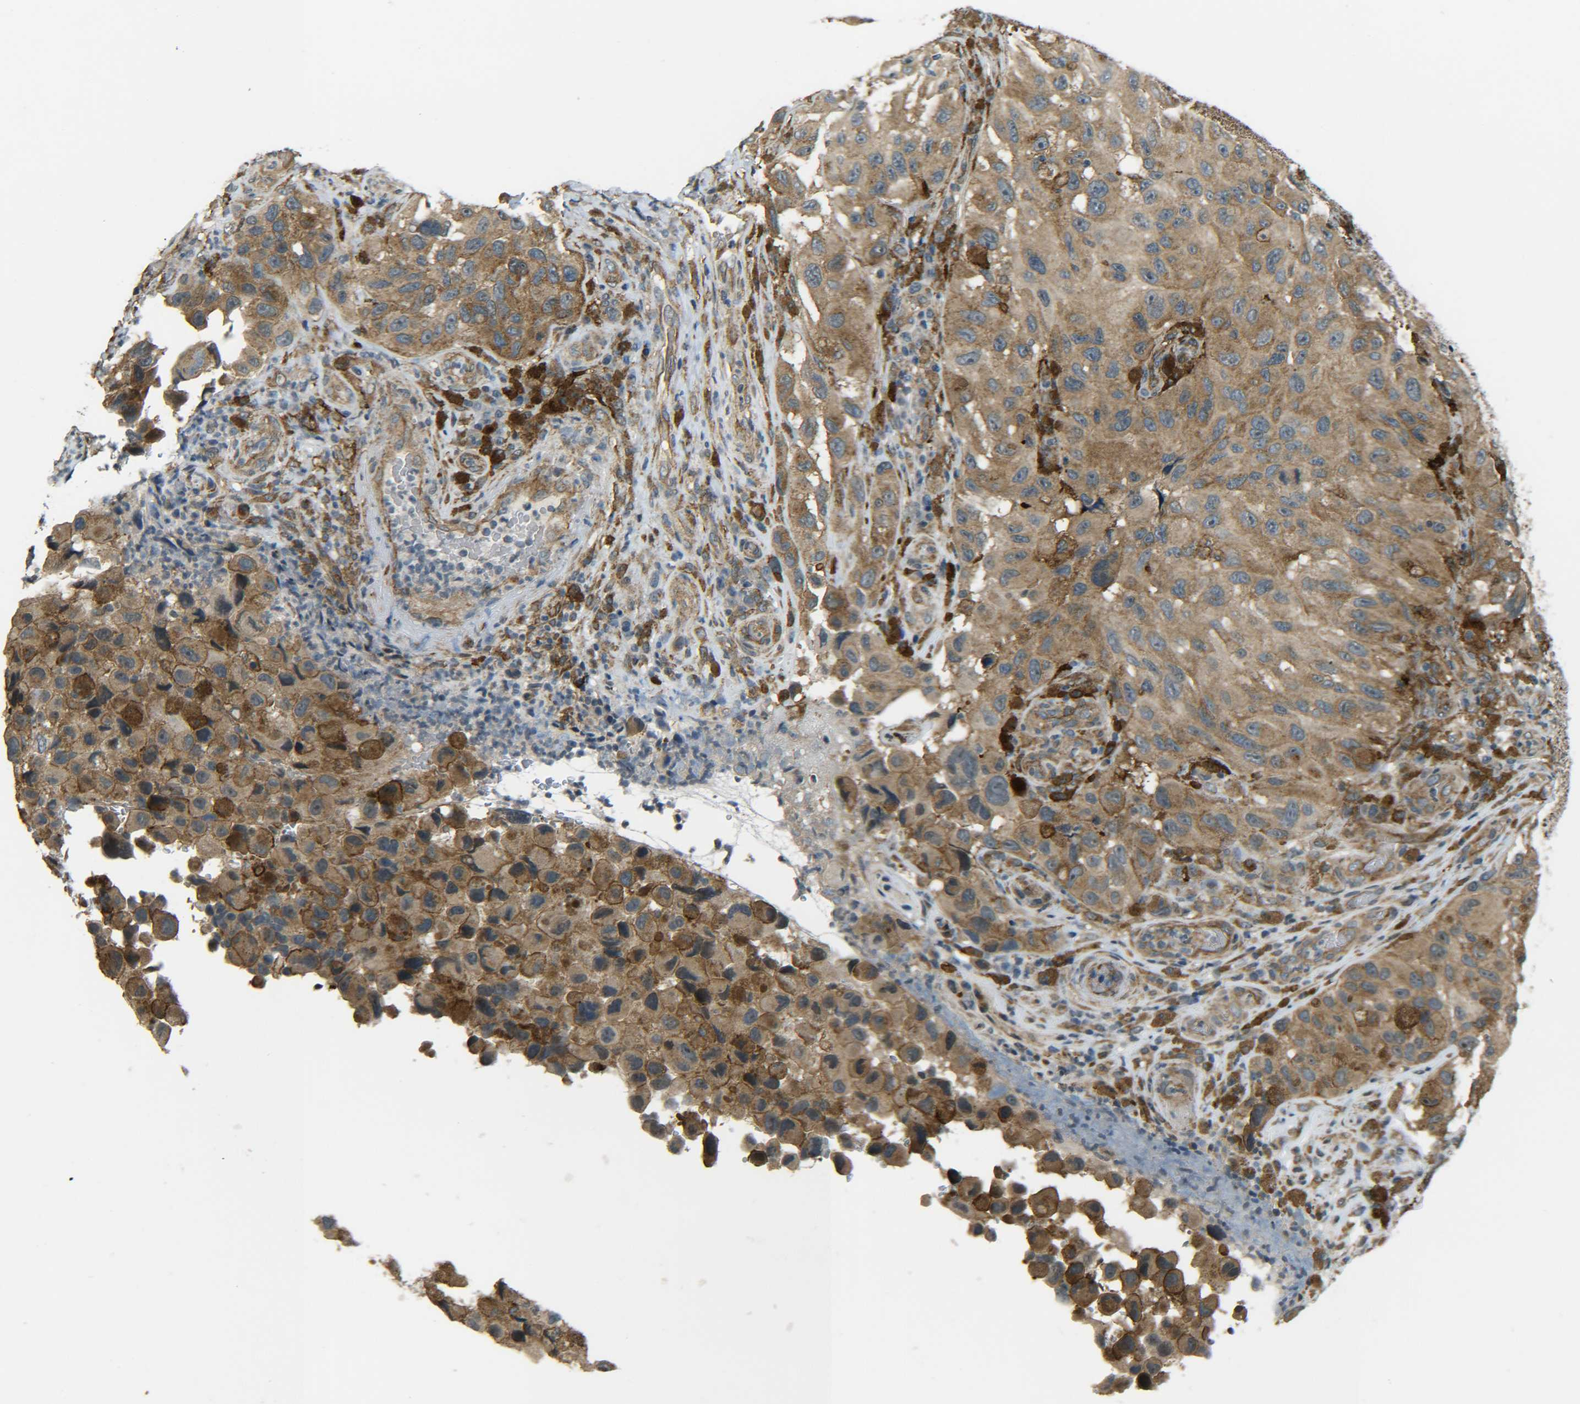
{"staining": {"intensity": "moderate", "quantity": ">75%", "location": "cytoplasmic/membranous"}, "tissue": "melanoma", "cell_type": "Tumor cells", "image_type": "cancer", "snomed": [{"axis": "morphology", "description": "Malignant melanoma, NOS"}, {"axis": "topography", "description": "Skin"}], "caption": "This is a micrograph of immunohistochemistry staining of melanoma, which shows moderate expression in the cytoplasmic/membranous of tumor cells.", "gene": "DAB2", "patient": {"sex": "female", "age": 73}}